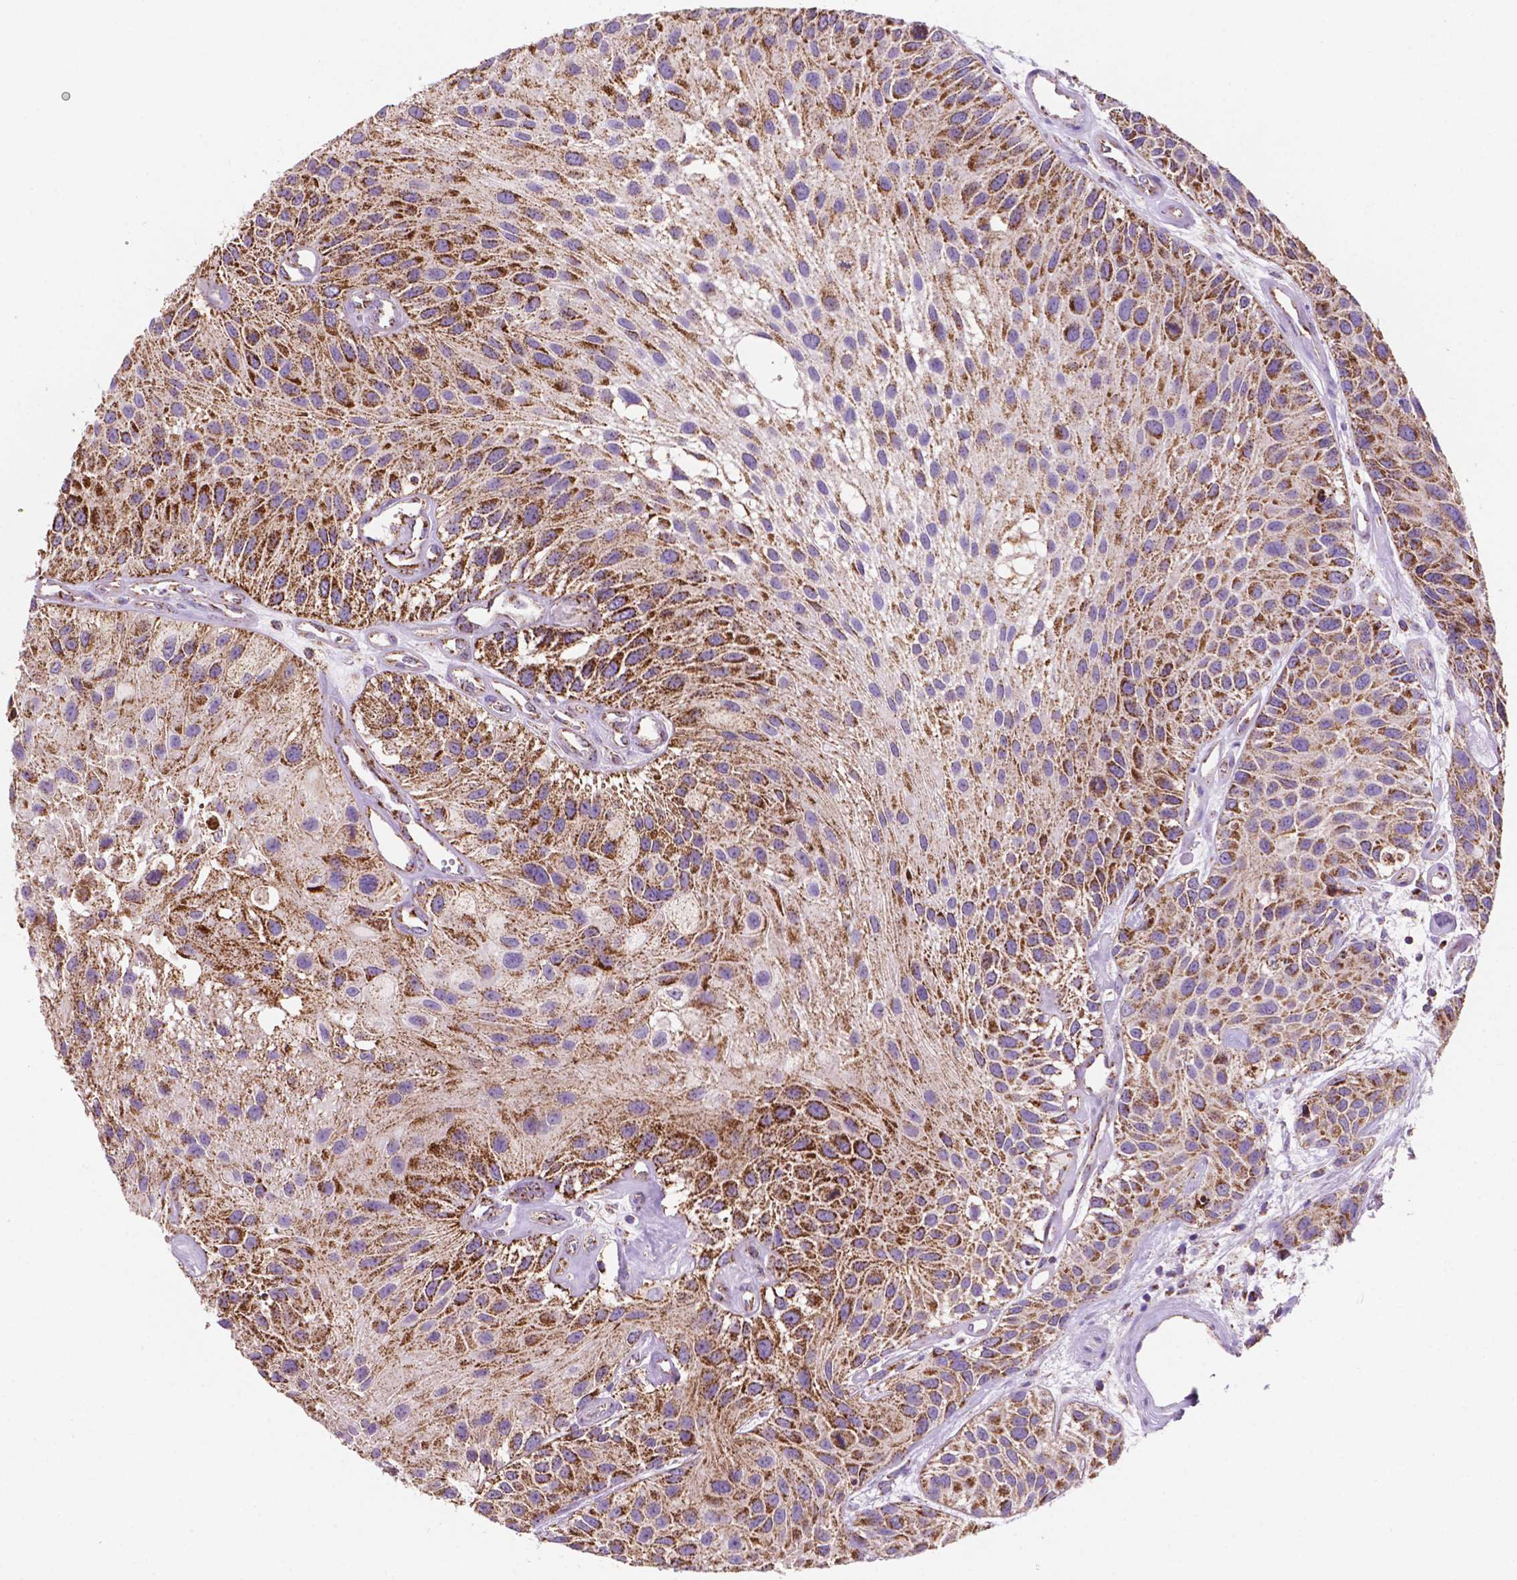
{"staining": {"intensity": "strong", "quantity": "25%-75%", "location": "cytoplasmic/membranous"}, "tissue": "urothelial cancer", "cell_type": "Tumor cells", "image_type": "cancer", "snomed": [{"axis": "morphology", "description": "Urothelial carcinoma, Low grade"}, {"axis": "topography", "description": "Urinary bladder"}], "caption": "Urothelial carcinoma (low-grade) was stained to show a protein in brown. There is high levels of strong cytoplasmic/membranous positivity in approximately 25%-75% of tumor cells.", "gene": "HSPD1", "patient": {"sex": "female", "age": 87}}